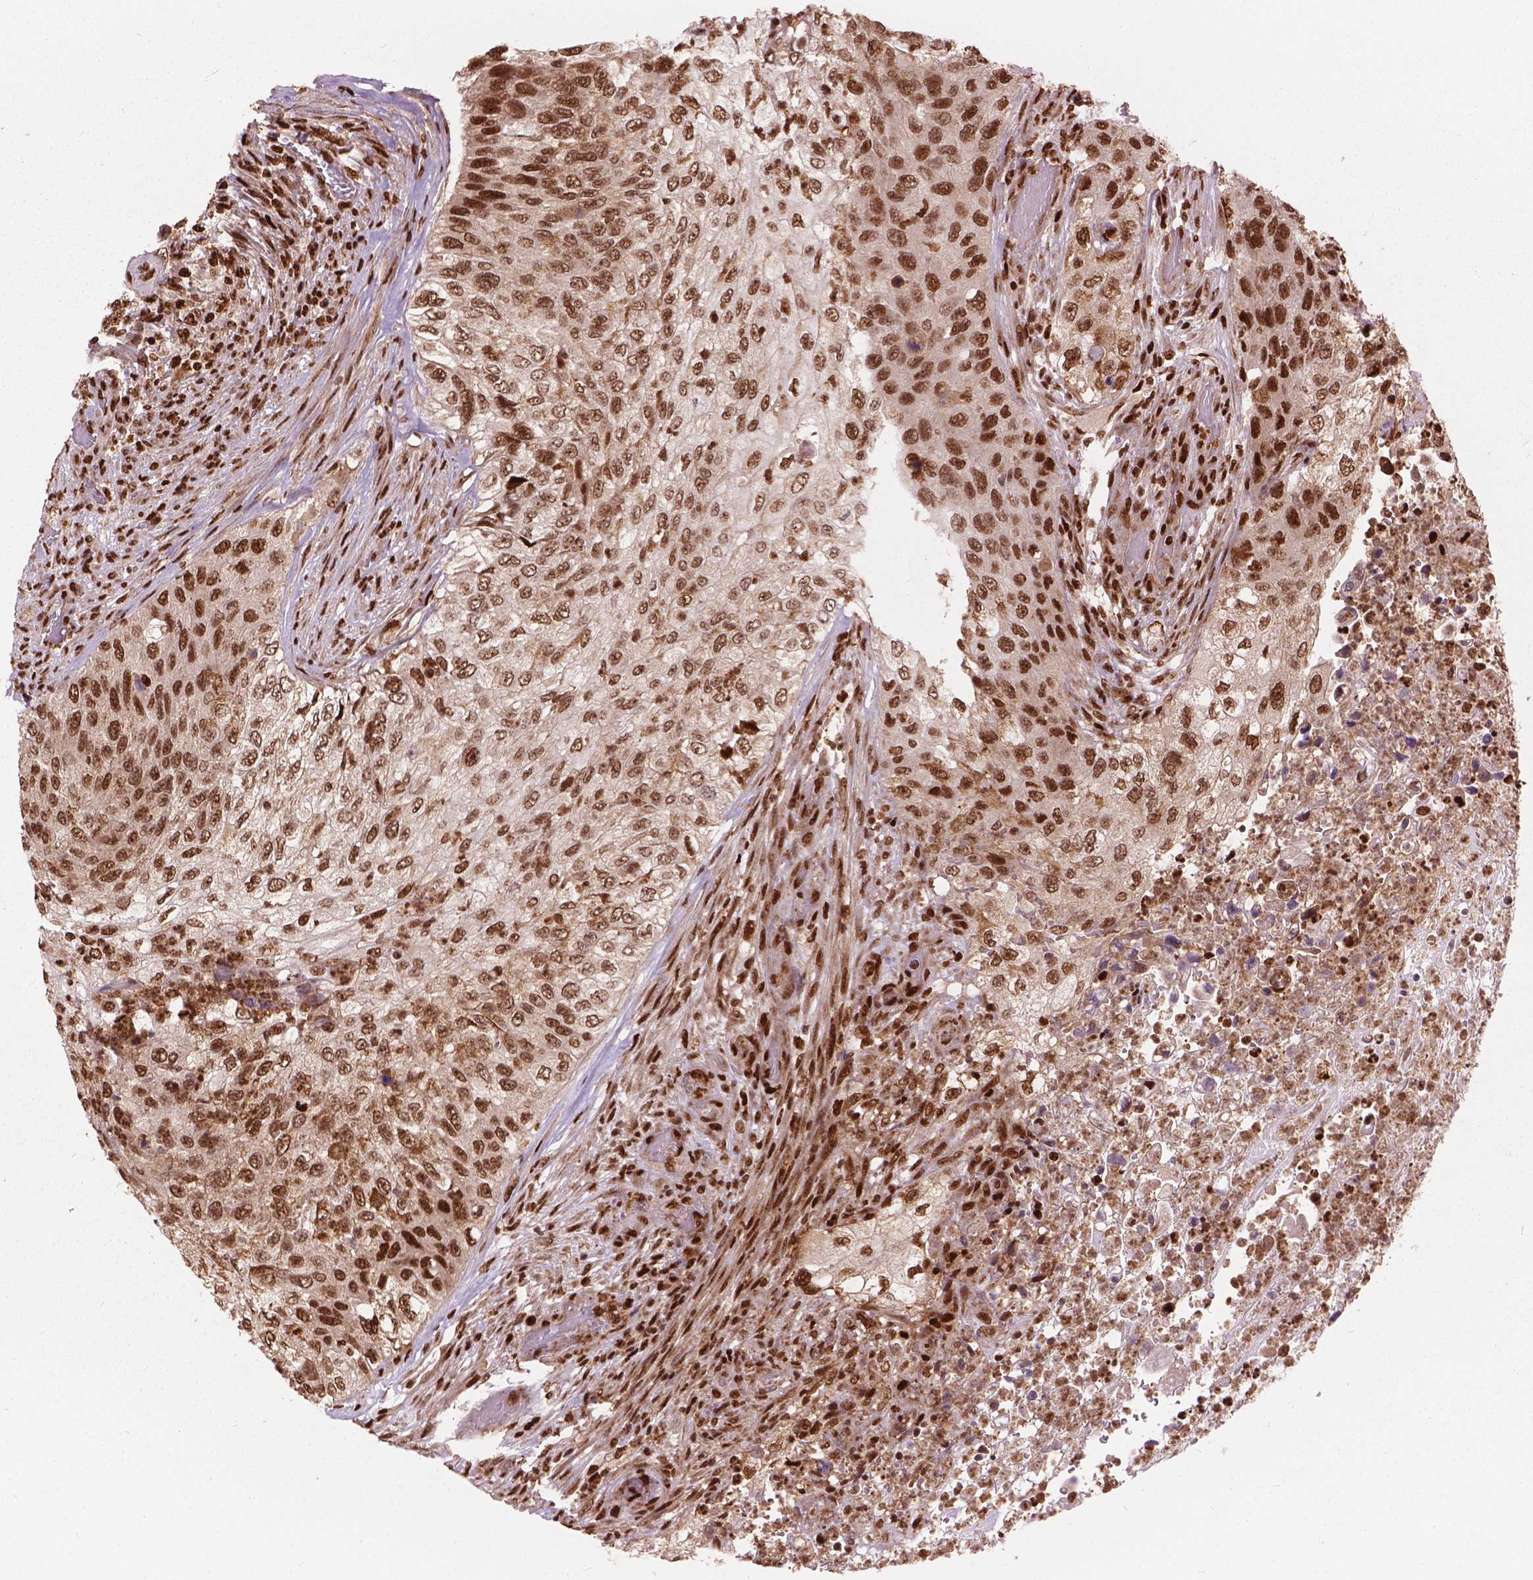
{"staining": {"intensity": "moderate", "quantity": ">75%", "location": "nuclear"}, "tissue": "urothelial cancer", "cell_type": "Tumor cells", "image_type": "cancer", "snomed": [{"axis": "morphology", "description": "Urothelial carcinoma, High grade"}, {"axis": "topography", "description": "Urinary bladder"}], "caption": "Immunohistochemistry (IHC) staining of urothelial carcinoma (high-grade), which shows medium levels of moderate nuclear expression in about >75% of tumor cells indicating moderate nuclear protein positivity. The staining was performed using DAB (brown) for protein detection and nuclei were counterstained in hematoxylin (blue).", "gene": "ANP32B", "patient": {"sex": "female", "age": 60}}